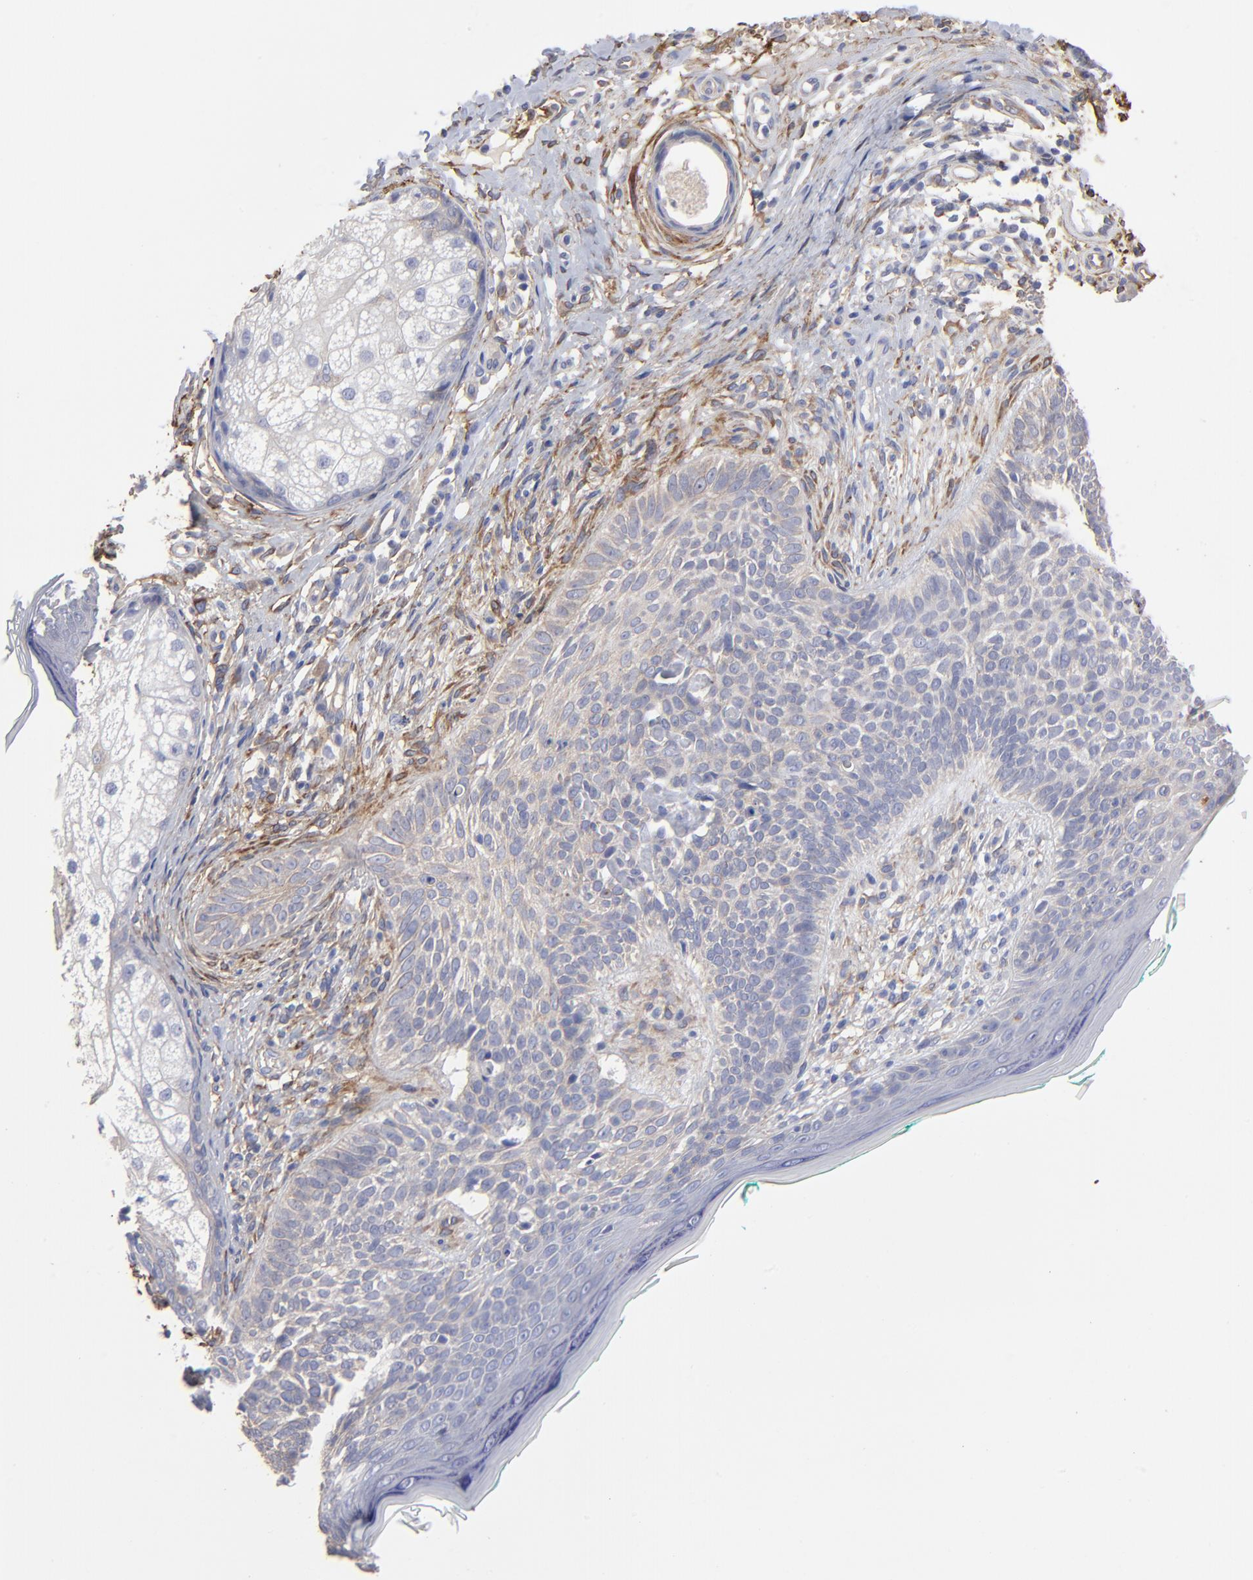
{"staining": {"intensity": "weak", "quantity": ">75%", "location": "cytoplasmic/membranous"}, "tissue": "skin cancer", "cell_type": "Tumor cells", "image_type": "cancer", "snomed": [{"axis": "morphology", "description": "Normal tissue, NOS"}, {"axis": "morphology", "description": "Basal cell carcinoma"}, {"axis": "topography", "description": "Skin"}], "caption": "Immunohistochemical staining of skin cancer (basal cell carcinoma) exhibits low levels of weak cytoplasmic/membranous staining in about >75% of tumor cells.", "gene": "CILP", "patient": {"sex": "male", "age": 76}}